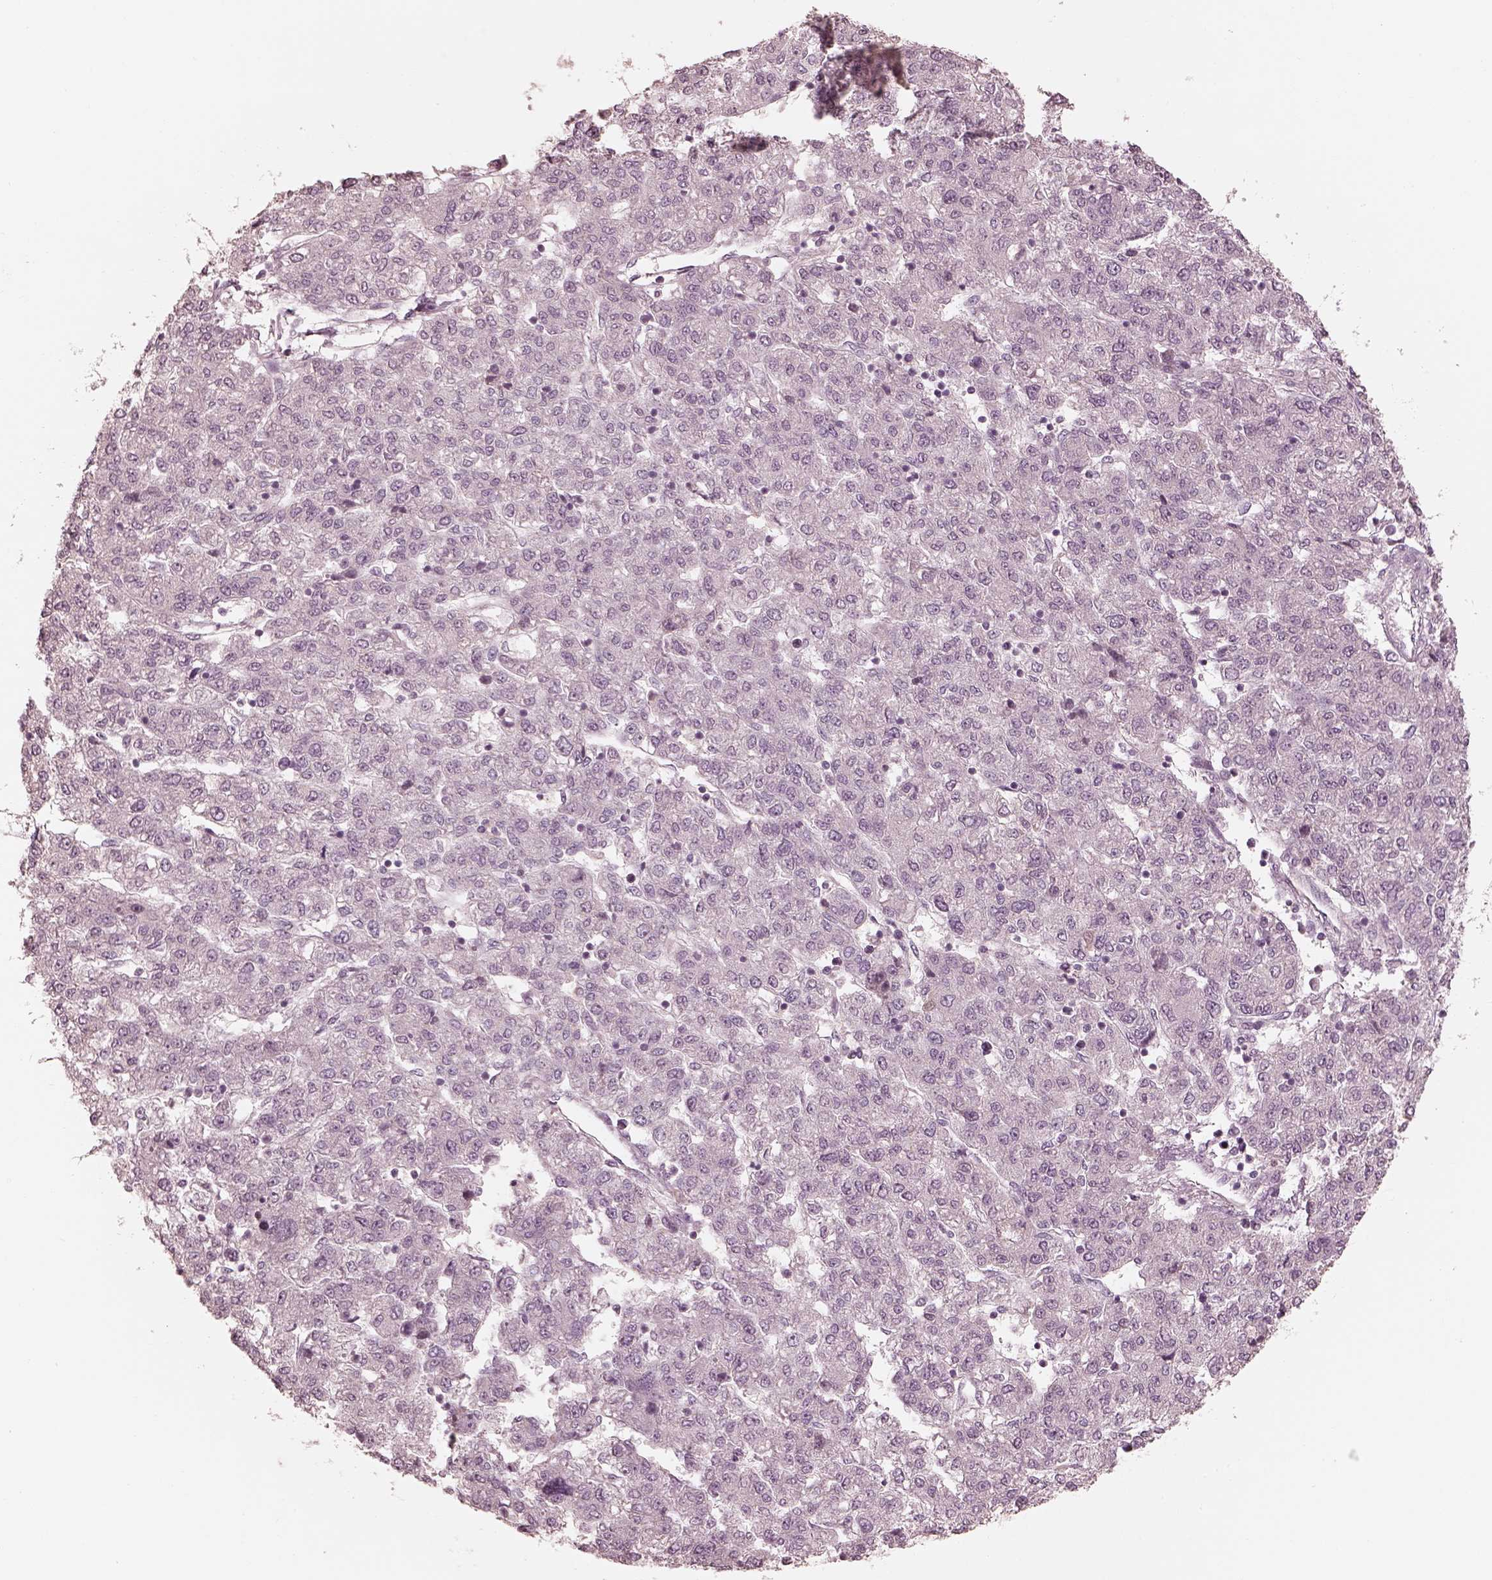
{"staining": {"intensity": "negative", "quantity": "none", "location": "none"}, "tissue": "liver cancer", "cell_type": "Tumor cells", "image_type": "cancer", "snomed": [{"axis": "morphology", "description": "Carcinoma, Hepatocellular, NOS"}, {"axis": "topography", "description": "Liver"}], "caption": "Tumor cells show no significant positivity in liver cancer.", "gene": "ANKLE1", "patient": {"sex": "male", "age": 56}}